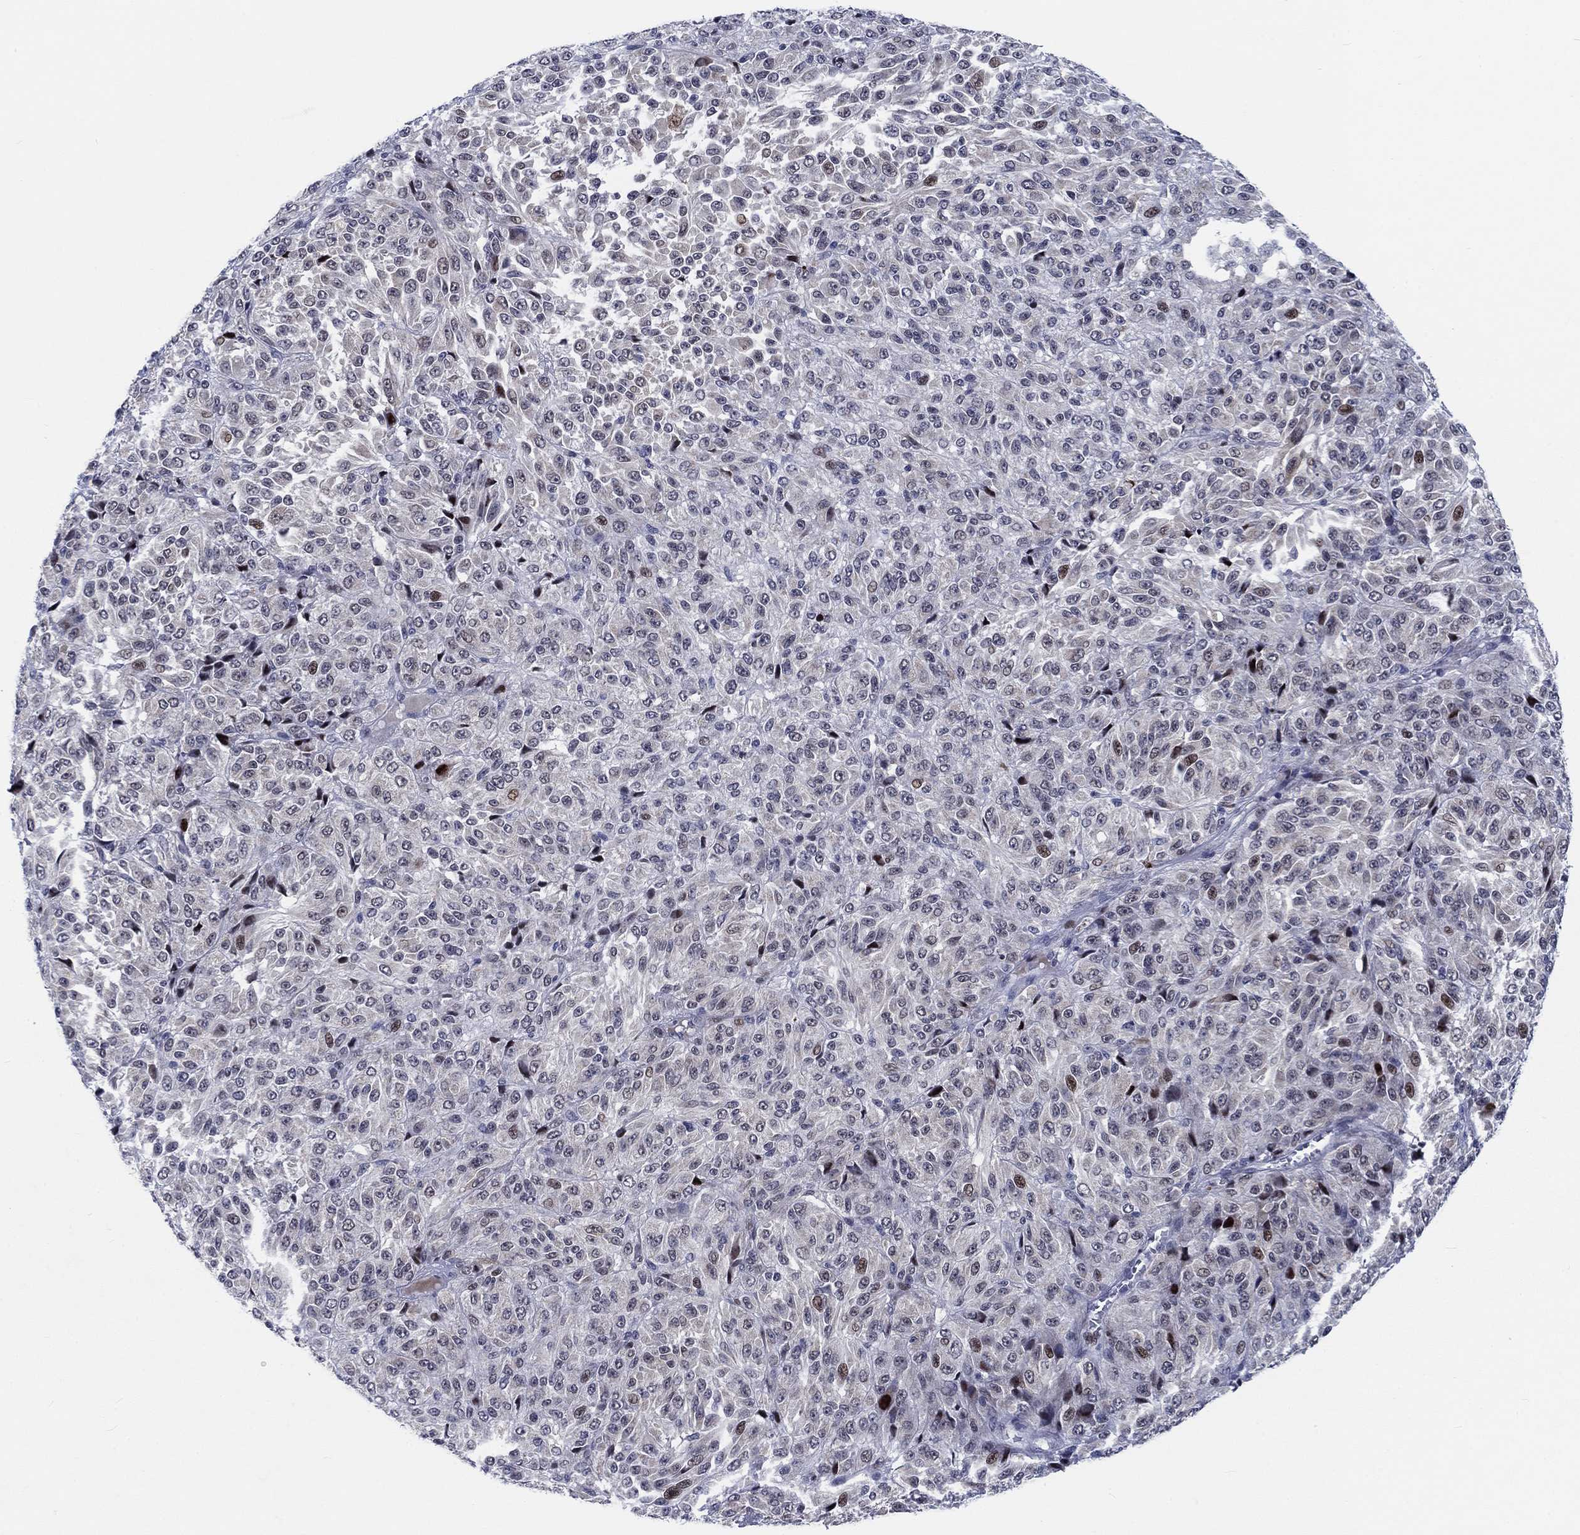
{"staining": {"intensity": "moderate", "quantity": "<25%", "location": "nuclear"}, "tissue": "melanoma", "cell_type": "Tumor cells", "image_type": "cancer", "snomed": [{"axis": "morphology", "description": "Malignant melanoma, Metastatic site"}, {"axis": "topography", "description": "Brain"}], "caption": "There is low levels of moderate nuclear expression in tumor cells of melanoma, as demonstrated by immunohistochemical staining (brown color).", "gene": "NEU3", "patient": {"sex": "female", "age": 56}}